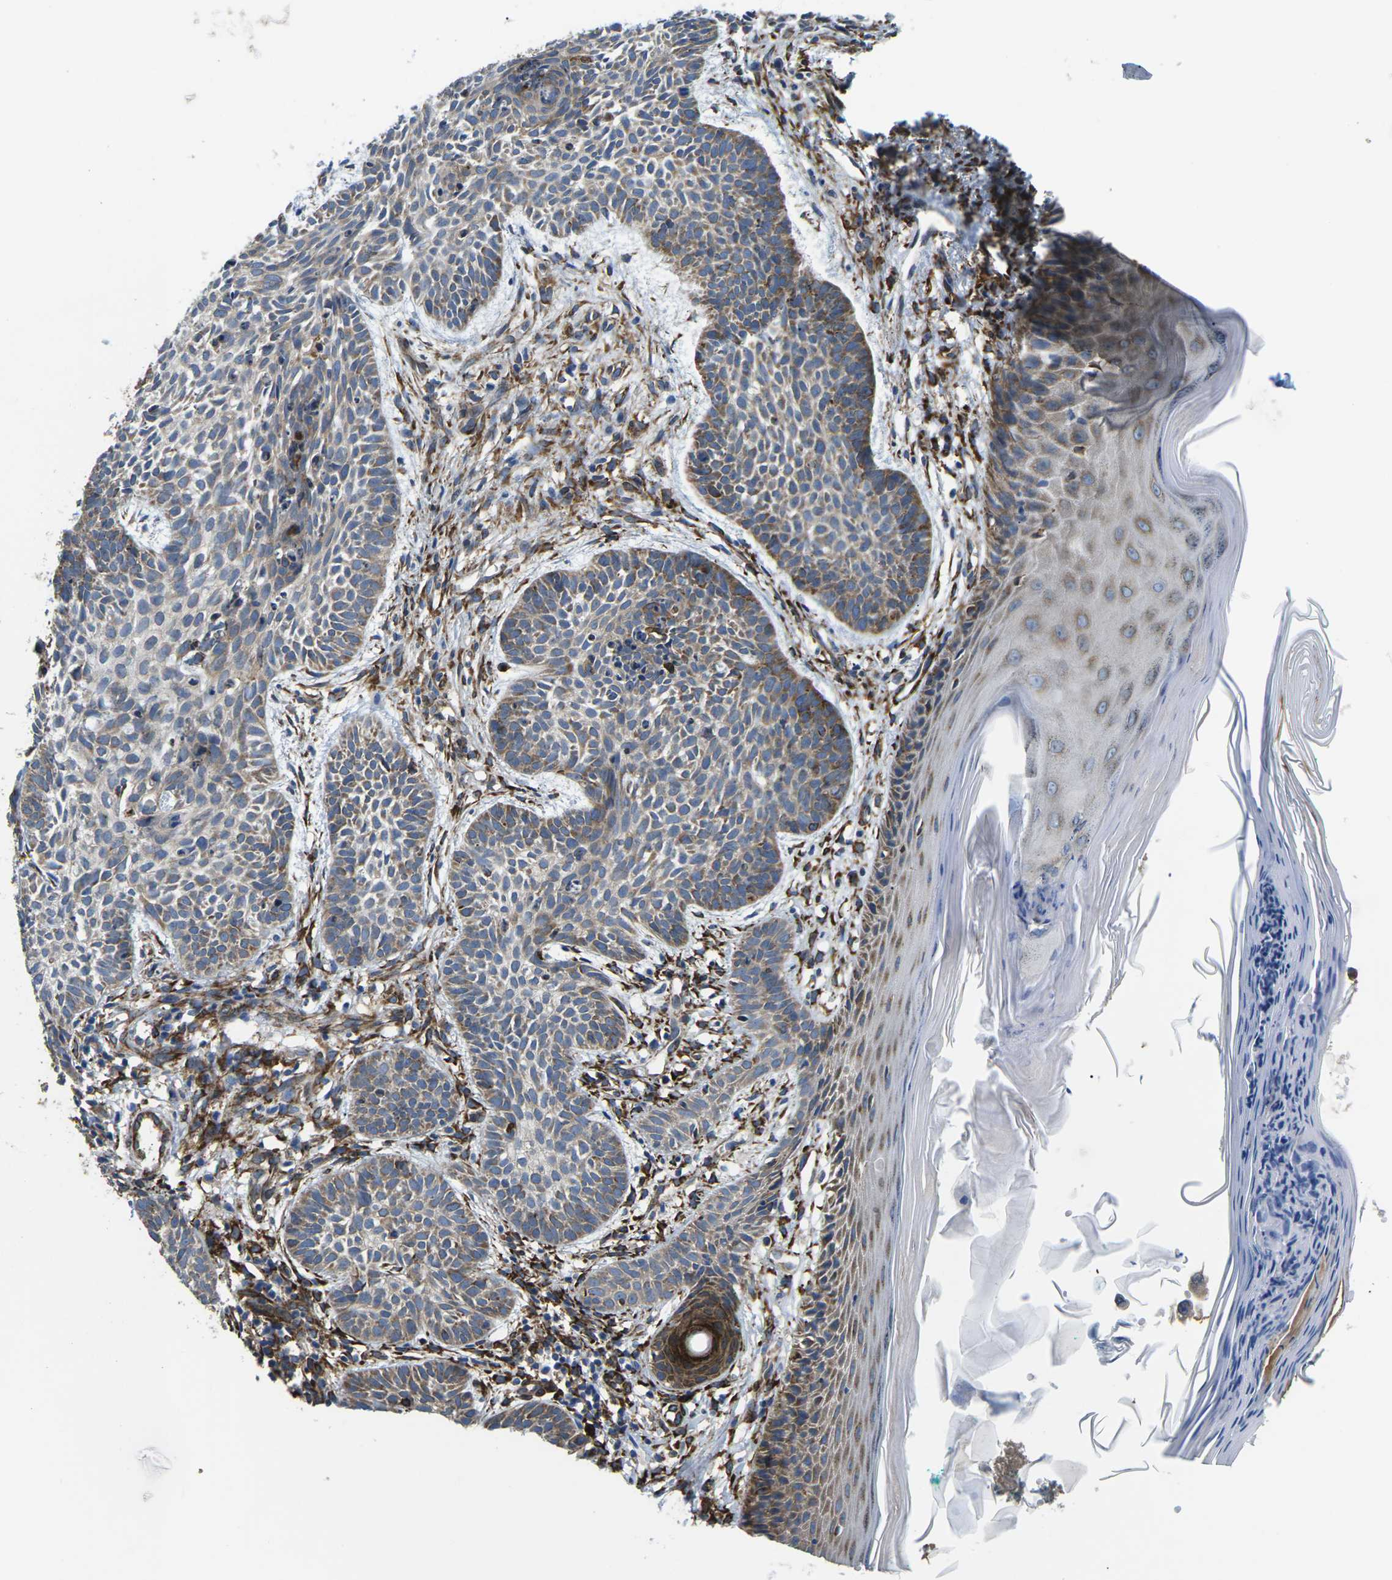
{"staining": {"intensity": "weak", "quantity": "25%-75%", "location": "cytoplasmic/membranous"}, "tissue": "skin cancer", "cell_type": "Tumor cells", "image_type": "cancer", "snomed": [{"axis": "morphology", "description": "Basal cell carcinoma"}, {"axis": "topography", "description": "Skin"}], "caption": "This is a photomicrograph of immunohistochemistry staining of skin basal cell carcinoma, which shows weak staining in the cytoplasmic/membranous of tumor cells.", "gene": "PDZD8", "patient": {"sex": "male", "age": 60}}